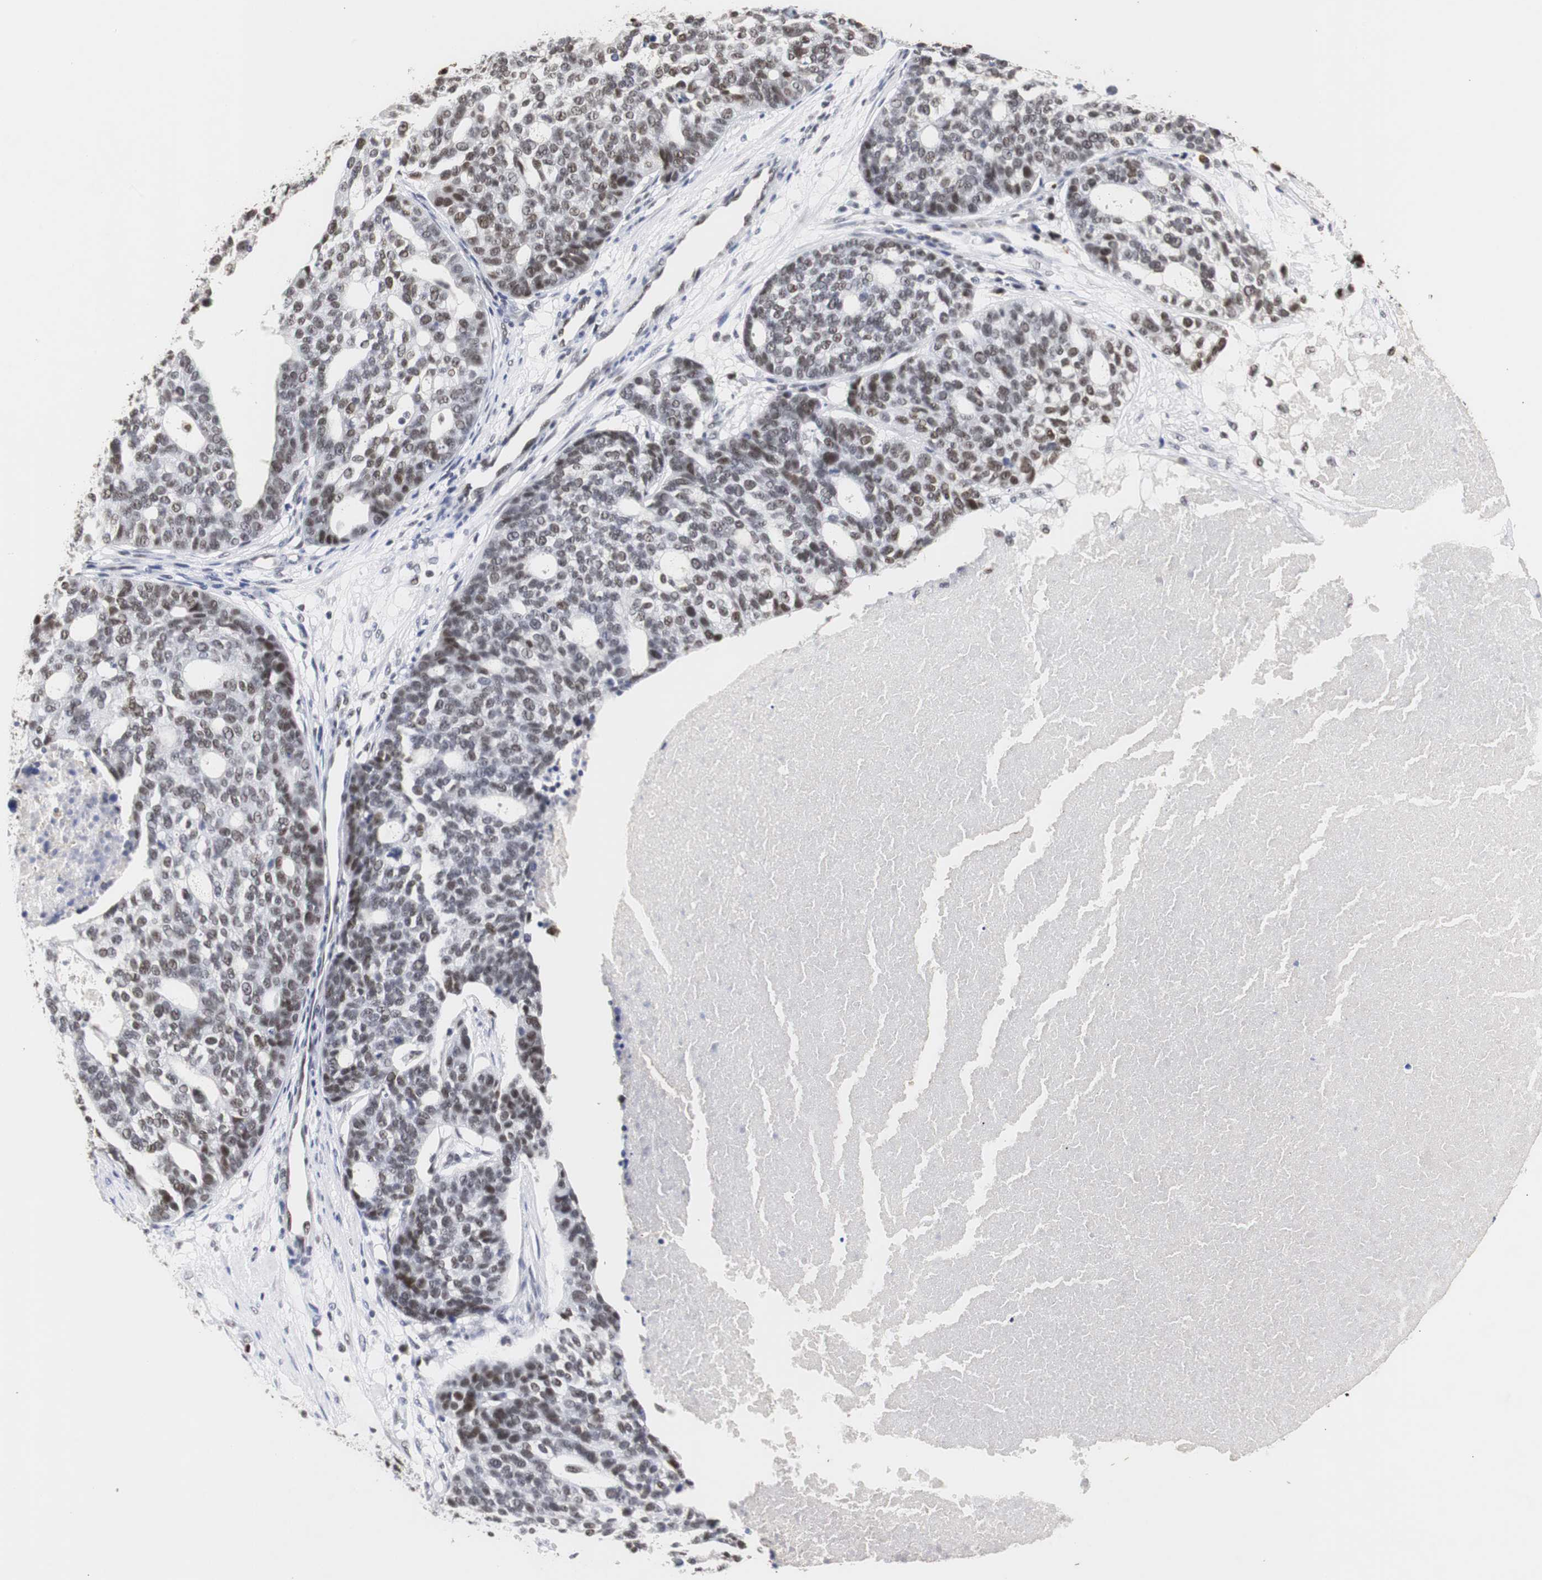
{"staining": {"intensity": "weak", "quantity": "25%-75%", "location": "nuclear"}, "tissue": "ovarian cancer", "cell_type": "Tumor cells", "image_type": "cancer", "snomed": [{"axis": "morphology", "description": "Cystadenocarcinoma, serous, NOS"}, {"axis": "topography", "description": "Ovary"}], "caption": "Protein expression analysis of human ovarian serous cystadenocarcinoma reveals weak nuclear positivity in about 25%-75% of tumor cells.", "gene": "ZFC3H1", "patient": {"sex": "female", "age": 59}}